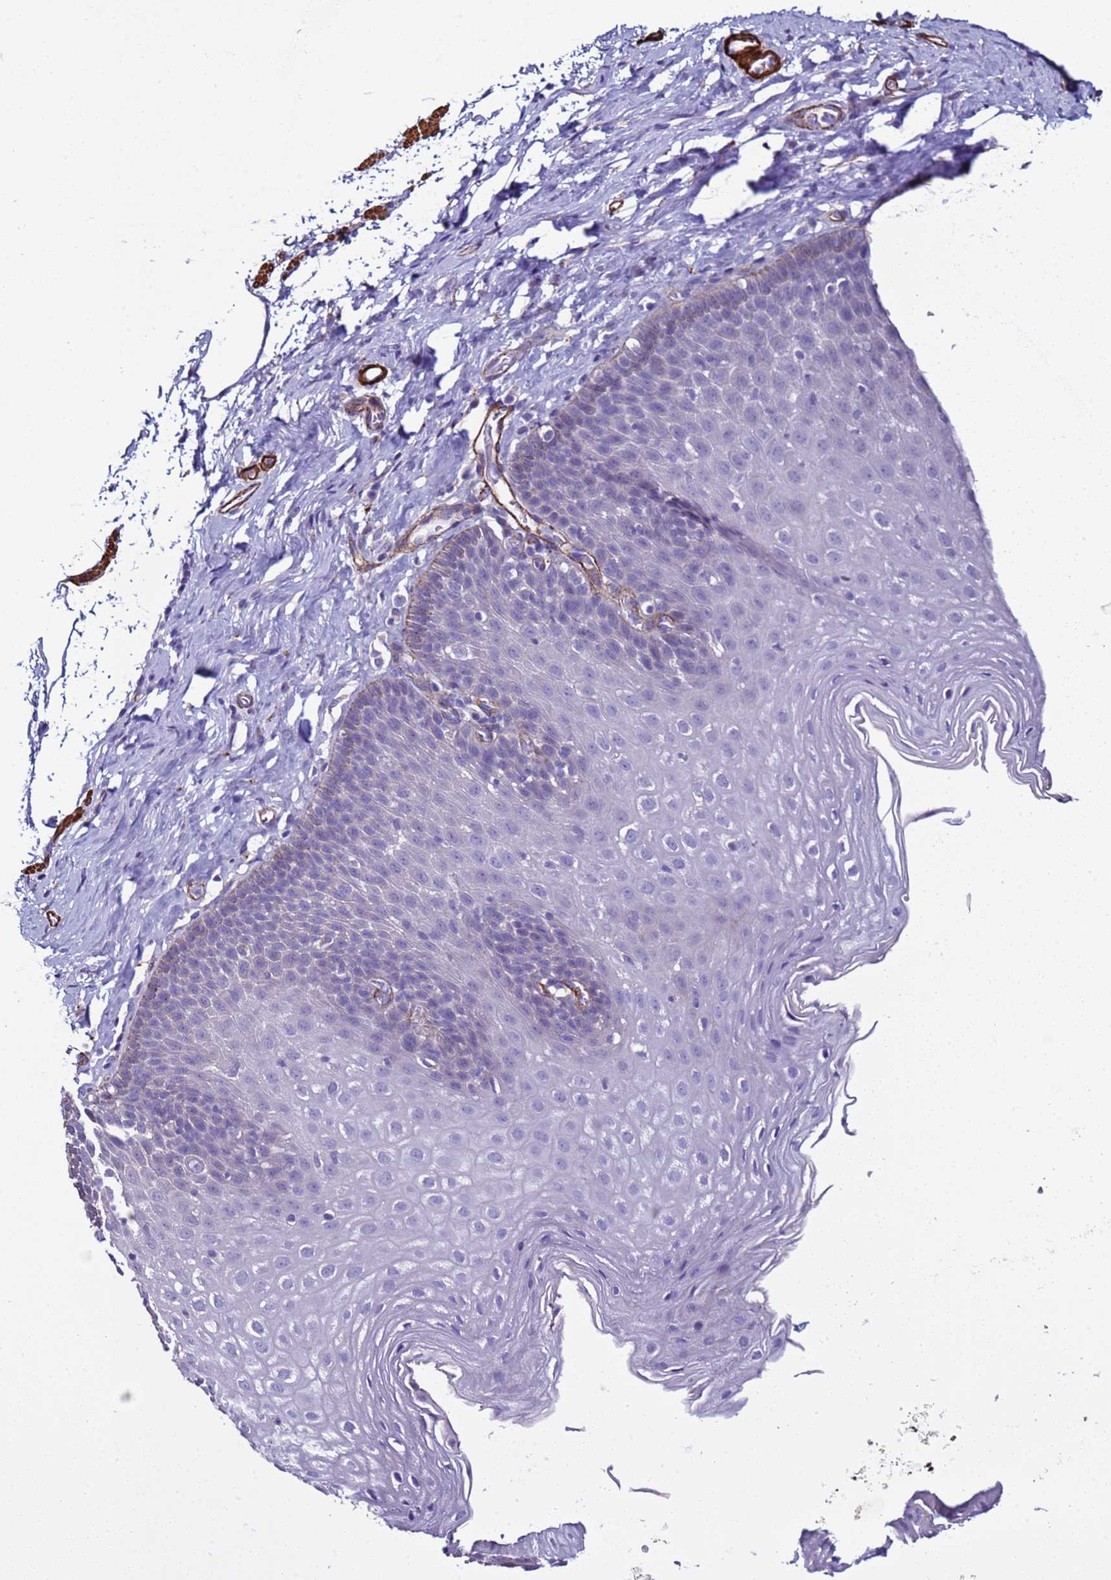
{"staining": {"intensity": "weak", "quantity": "<25%", "location": "cytoplasmic/membranous"}, "tissue": "esophagus", "cell_type": "Squamous epithelial cells", "image_type": "normal", "snomed": [{"axis": "morphology", "description": "Normal tissue, NOS"}, {"axis": "topography", "description": "Esophagus"}], "caption": "Immunohistochemistry histopathology image of unremarkable esophagus stained for a protein (brown), which demonstrates no expression in squamous epithelial cells. (DAB (3,3'-diaminobenzidine) IHC with hematoxylin counter stain).", "gene": "RABL2A", "patient": {"sex": "female", "age": 61}}